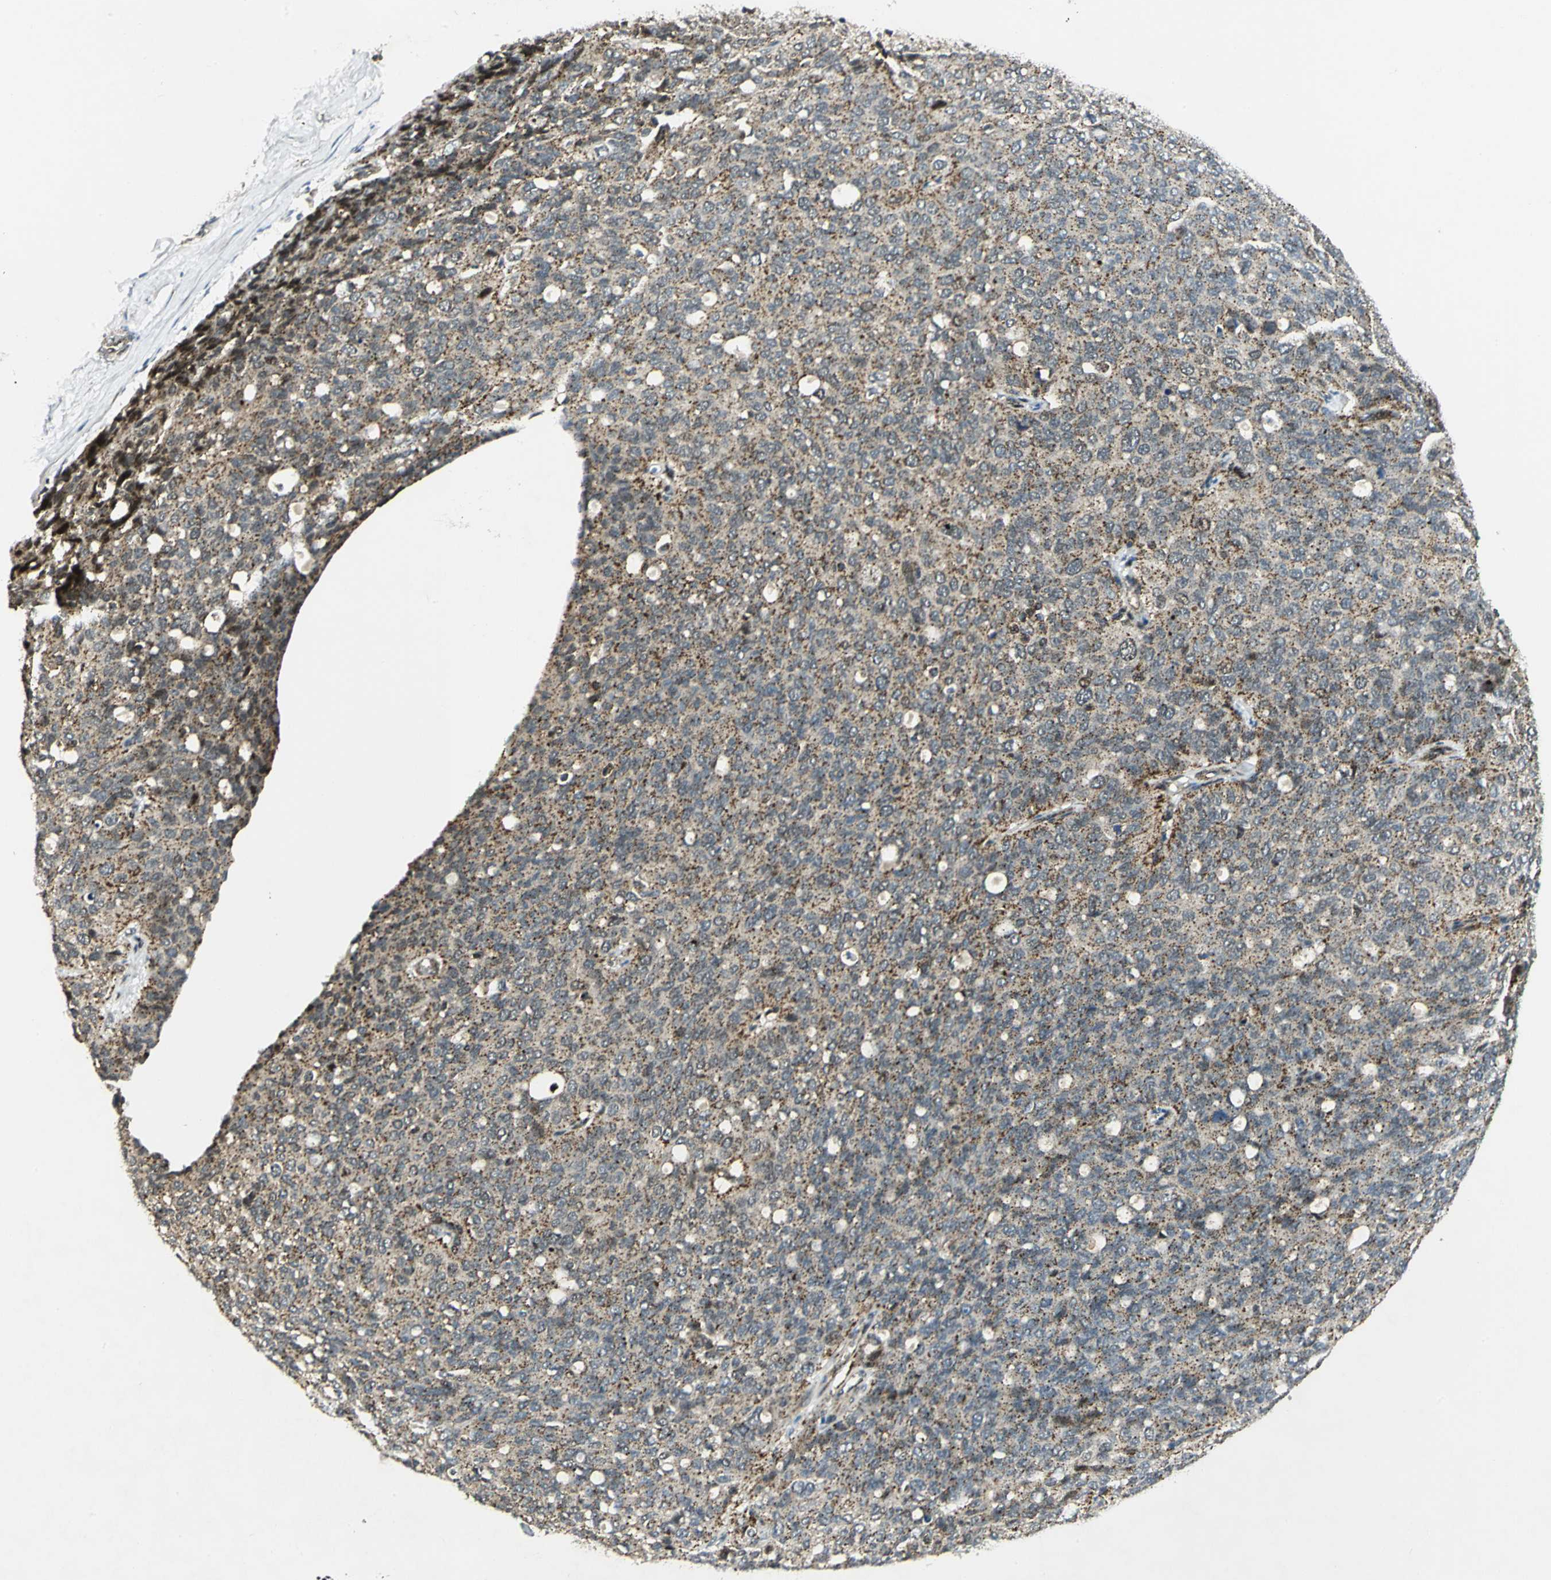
{"staining": {"intensity": "moderate", "quantity": ">75%", "location": "cytoplasmic/membranous"}, "tissue": "ovarian cancer", "cell_type": "Tumor cells", "image_type": "cancer", "snomed": [{"axis": "morphology", "description": "Carcinoma, endometroid"}, {"axis": "topography", "description": "Ovary"}], "caption": "A brown stain shows moderate cytoplasmic/membranous expression of a protein in ovarian endometroid carcinoma tumor cells.", "gene": "ATP6V1A", "patient": {"sex": "female", "age": 60}}